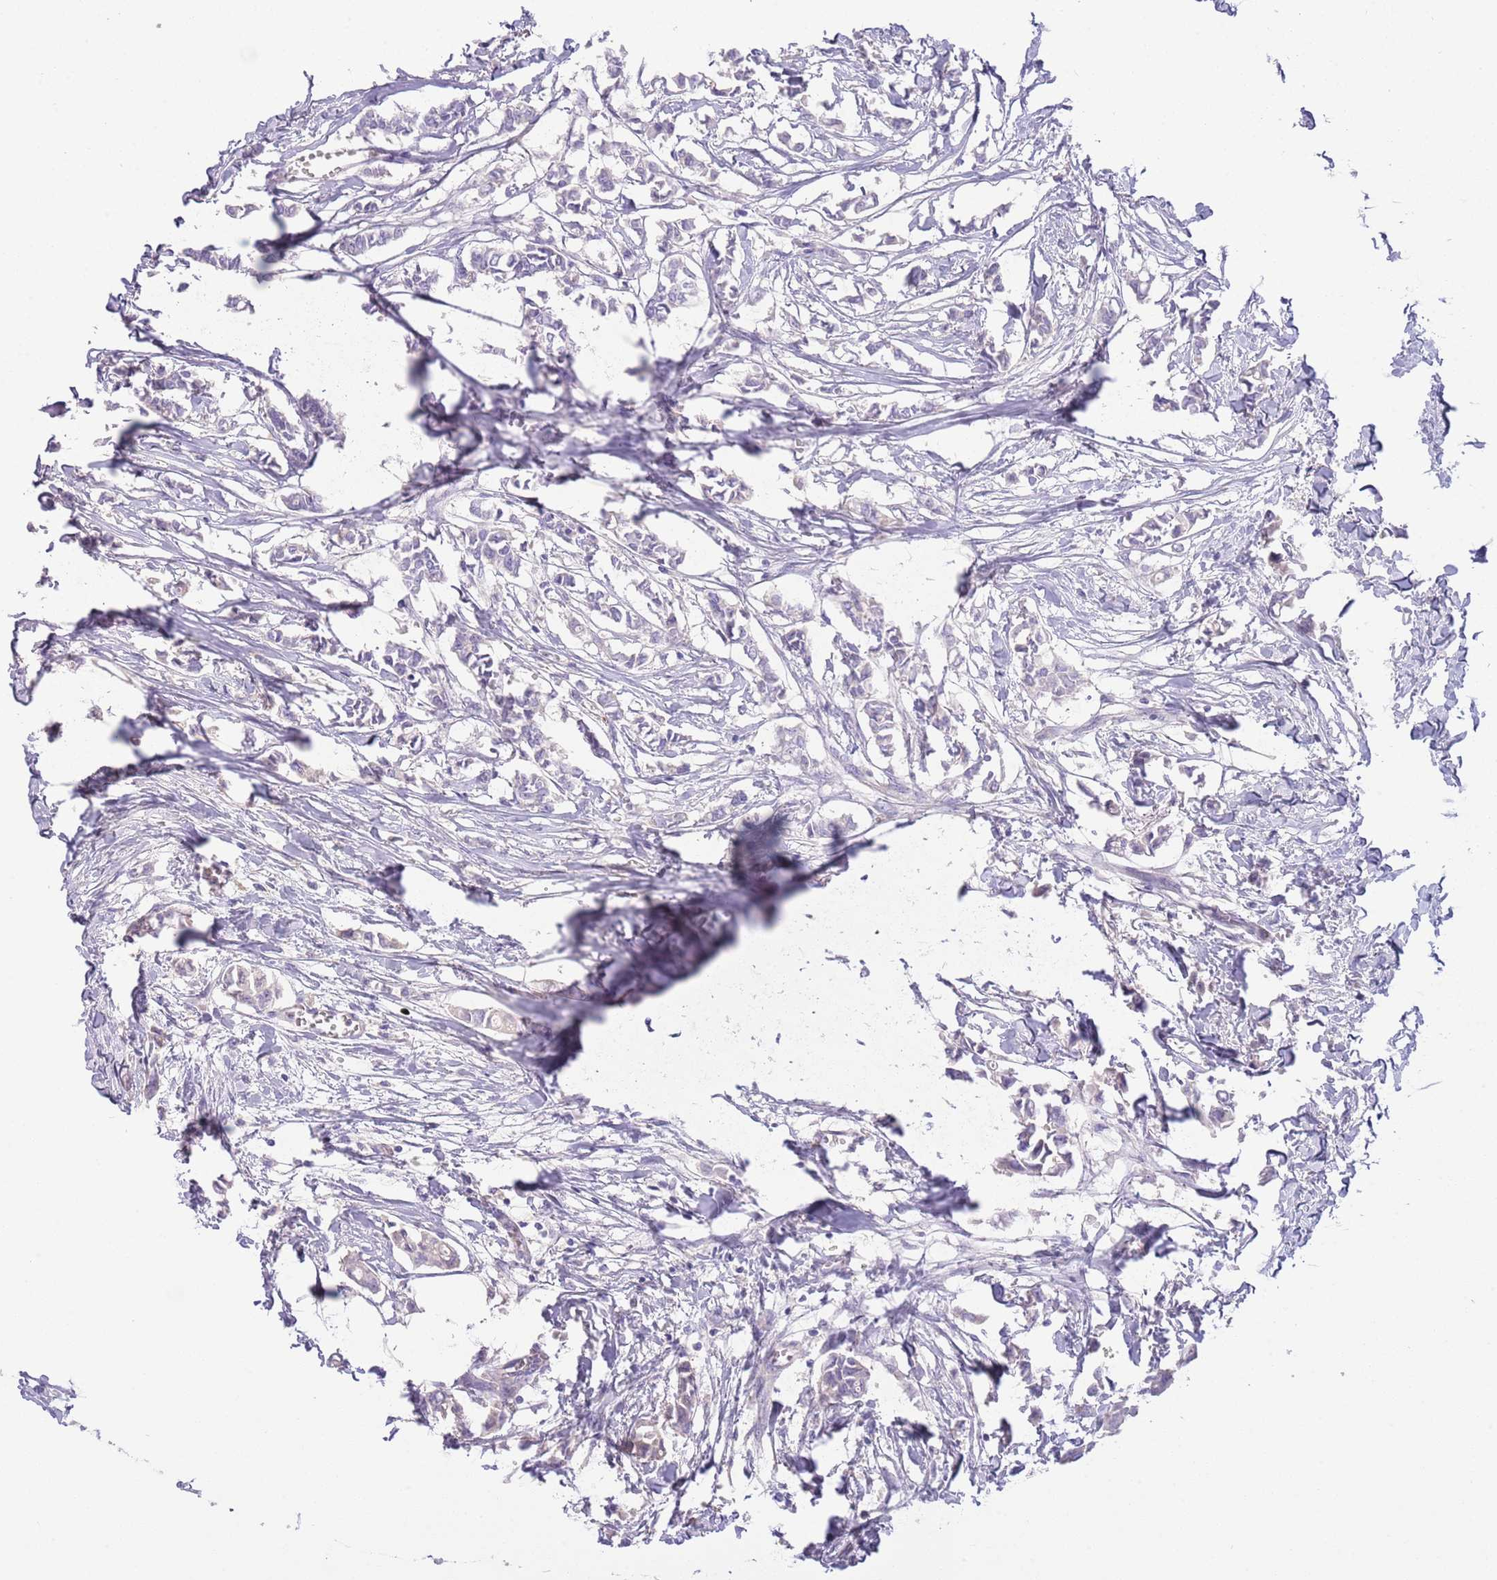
{"staining": {"intensity": "negative", "quantity": "none", "location": "none"}, "tissue": "breast cancer", "cell_type": "Tumor cells", "image_type": "cancer", "snomed": [{"axis": "morphology", "description": "Duct carcinoma"}, {"axis": "topography", "description": "Breast"}], "caption": "Protein analysis of invasive ductal carcinoma (breast) demonstrates no significant staining in tumor cells.", "gene": "IGFL4", "patient": {"sex": "female", "age": 41}}